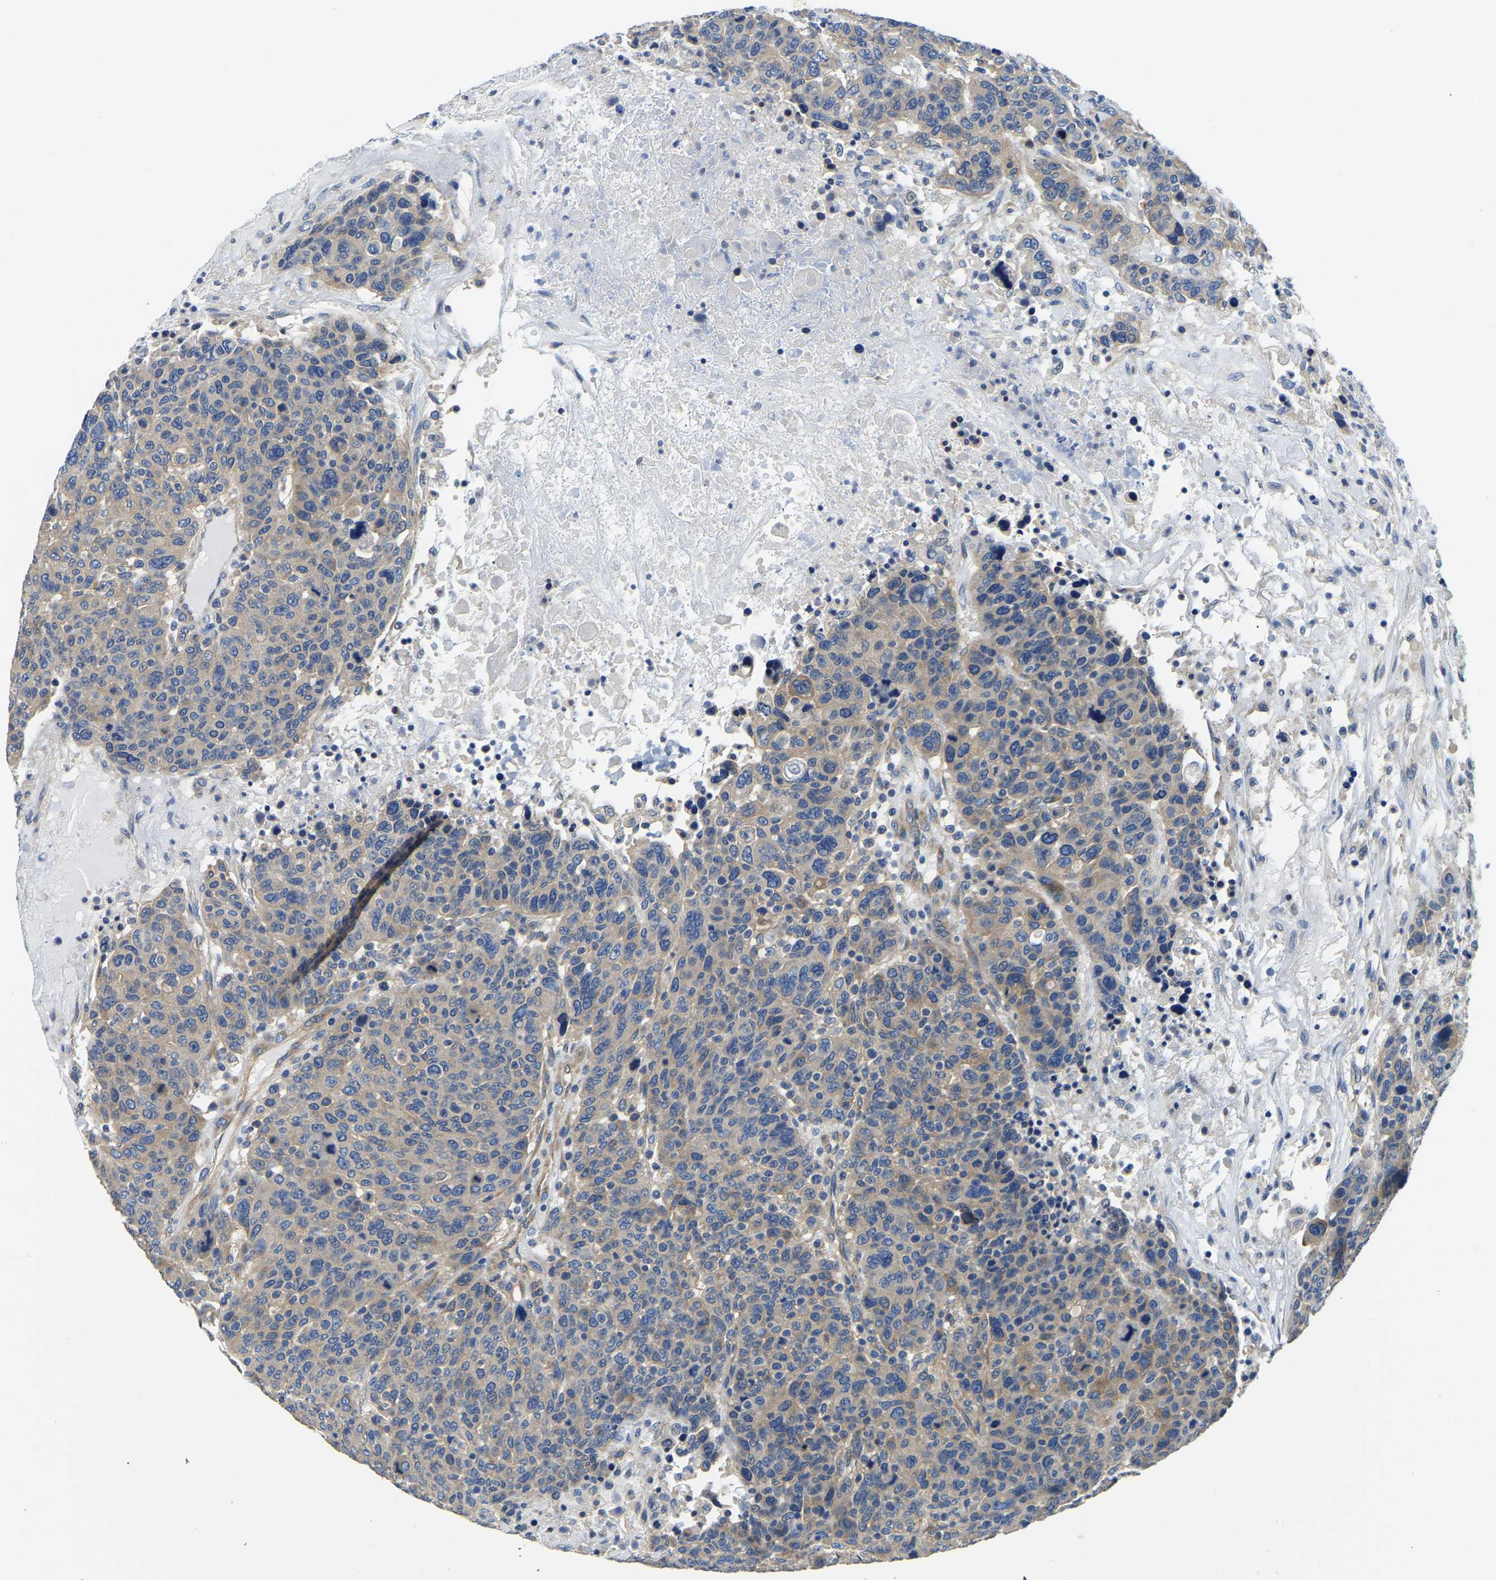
{"staining": {"intensity": "negative", "quantity": "none", "location": "none"}, "tissue": "breast cancer", "cell_type": "Tumor cells", "image_type": "cancer", "snomed": [{"axis": "morphology", "description": "Duct carcinoma"}, {"axis": "topography", "description": "Breast"}], "caption": "Immunohistochemistry histopathology image of neoplastic tissue: infiltrating ductal carcinoma (breast) stained with DAB displays no significant protein staining in tumor cells. The staining is performed using DAB brown chromogen with nuclei counter-stained in using hematoxylin.", "gene": "CSDE1", "patient": {"sex": "female", "age": 37}}